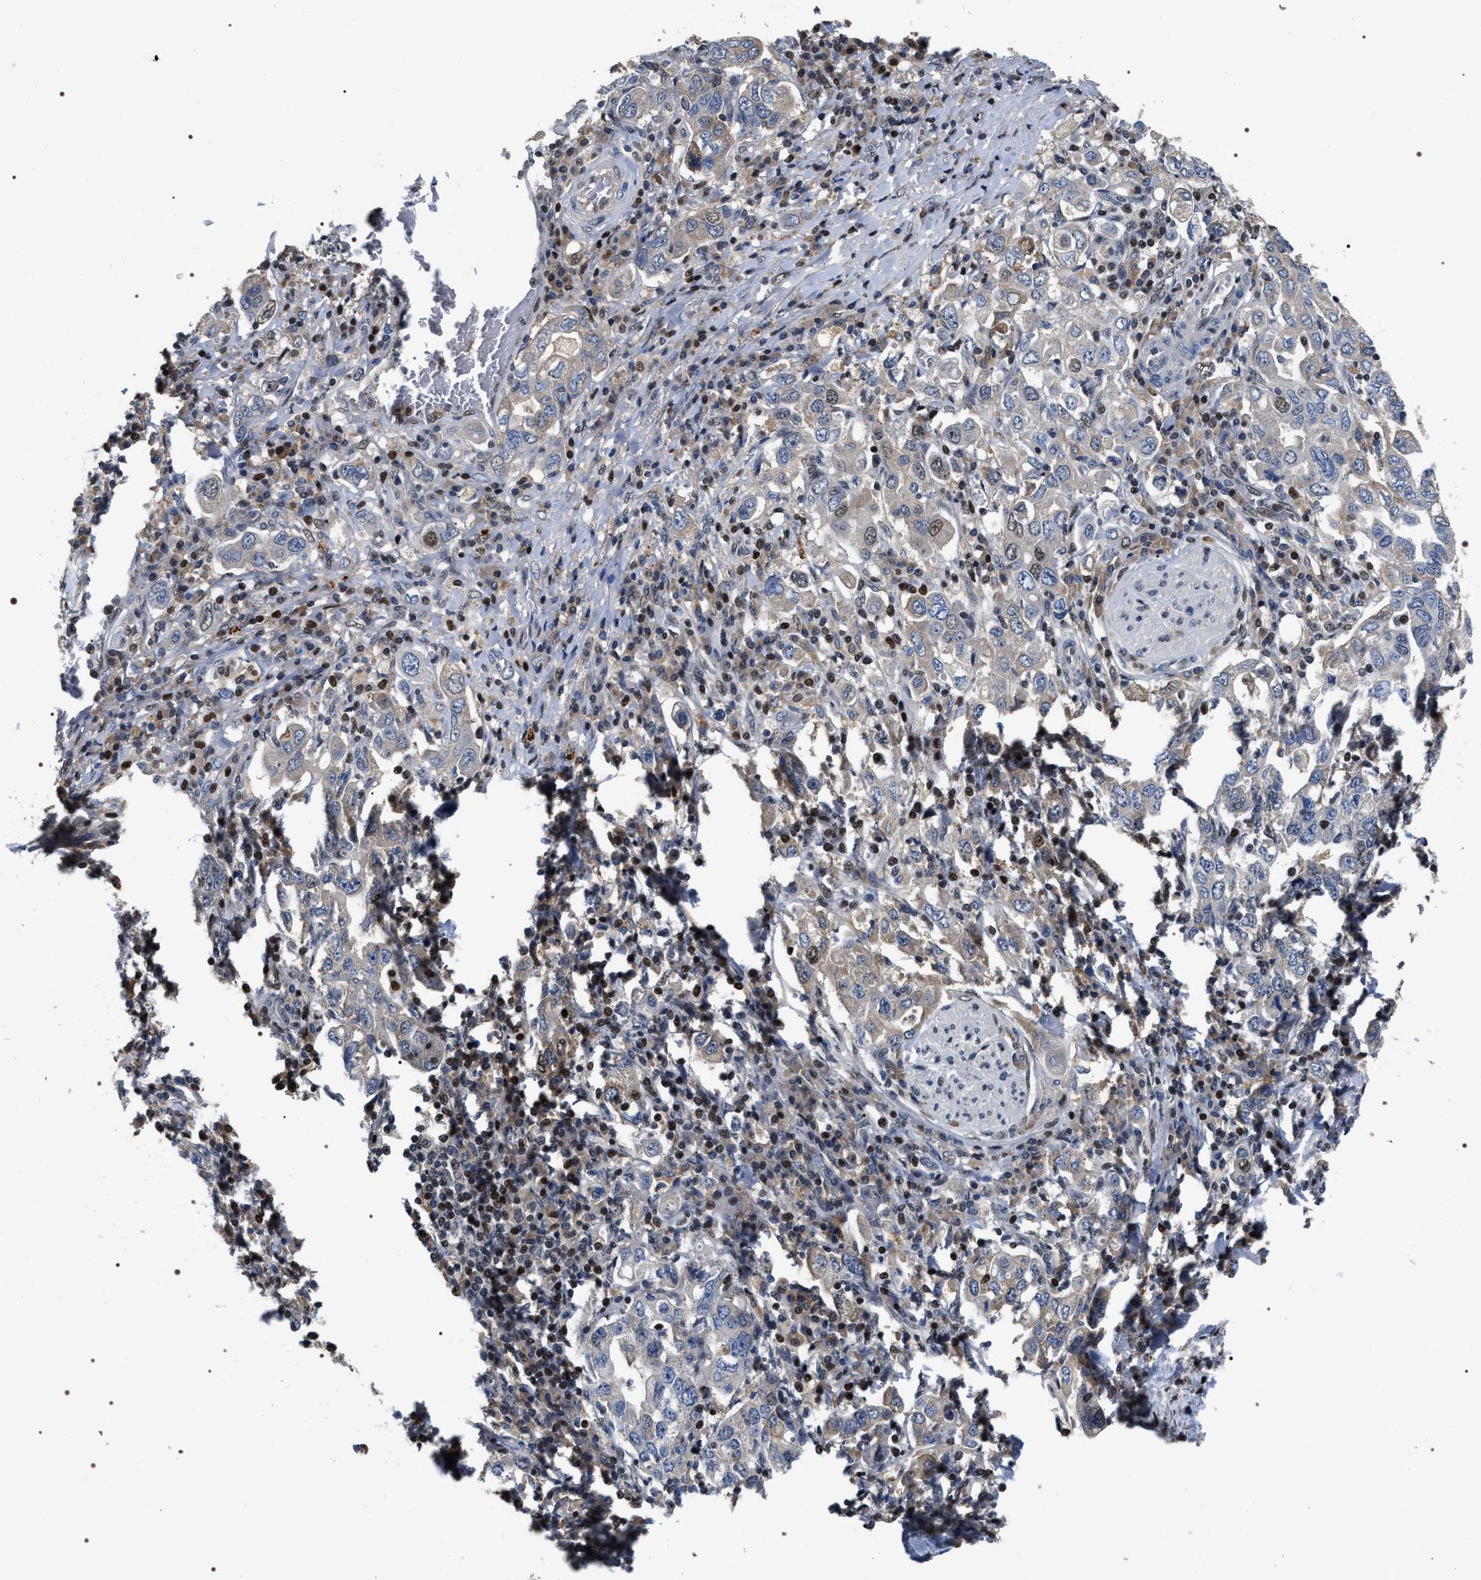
{"staining": {"intensity": "moderate", "quantity": "25%-75%", "location": "nuclear"}, "tissue": "stomach cancer", "cell_type": "Tumor cells", "image_type": "cancer", "snomed": [{"axis": "morphology", "description": "Adenocarcinoma, NOS"}, {"axis": "topography", "description": "Stomach, upper"}], "caption": "A micrograph showing moderate nuclear expression in approximately 25%-75% of tumor cells in adenocarcinoma (stomach), as visualized by brown immunohistochemical staining.", "gene": "C7orf25", "patient": {"sex": "male", "age": 62}}